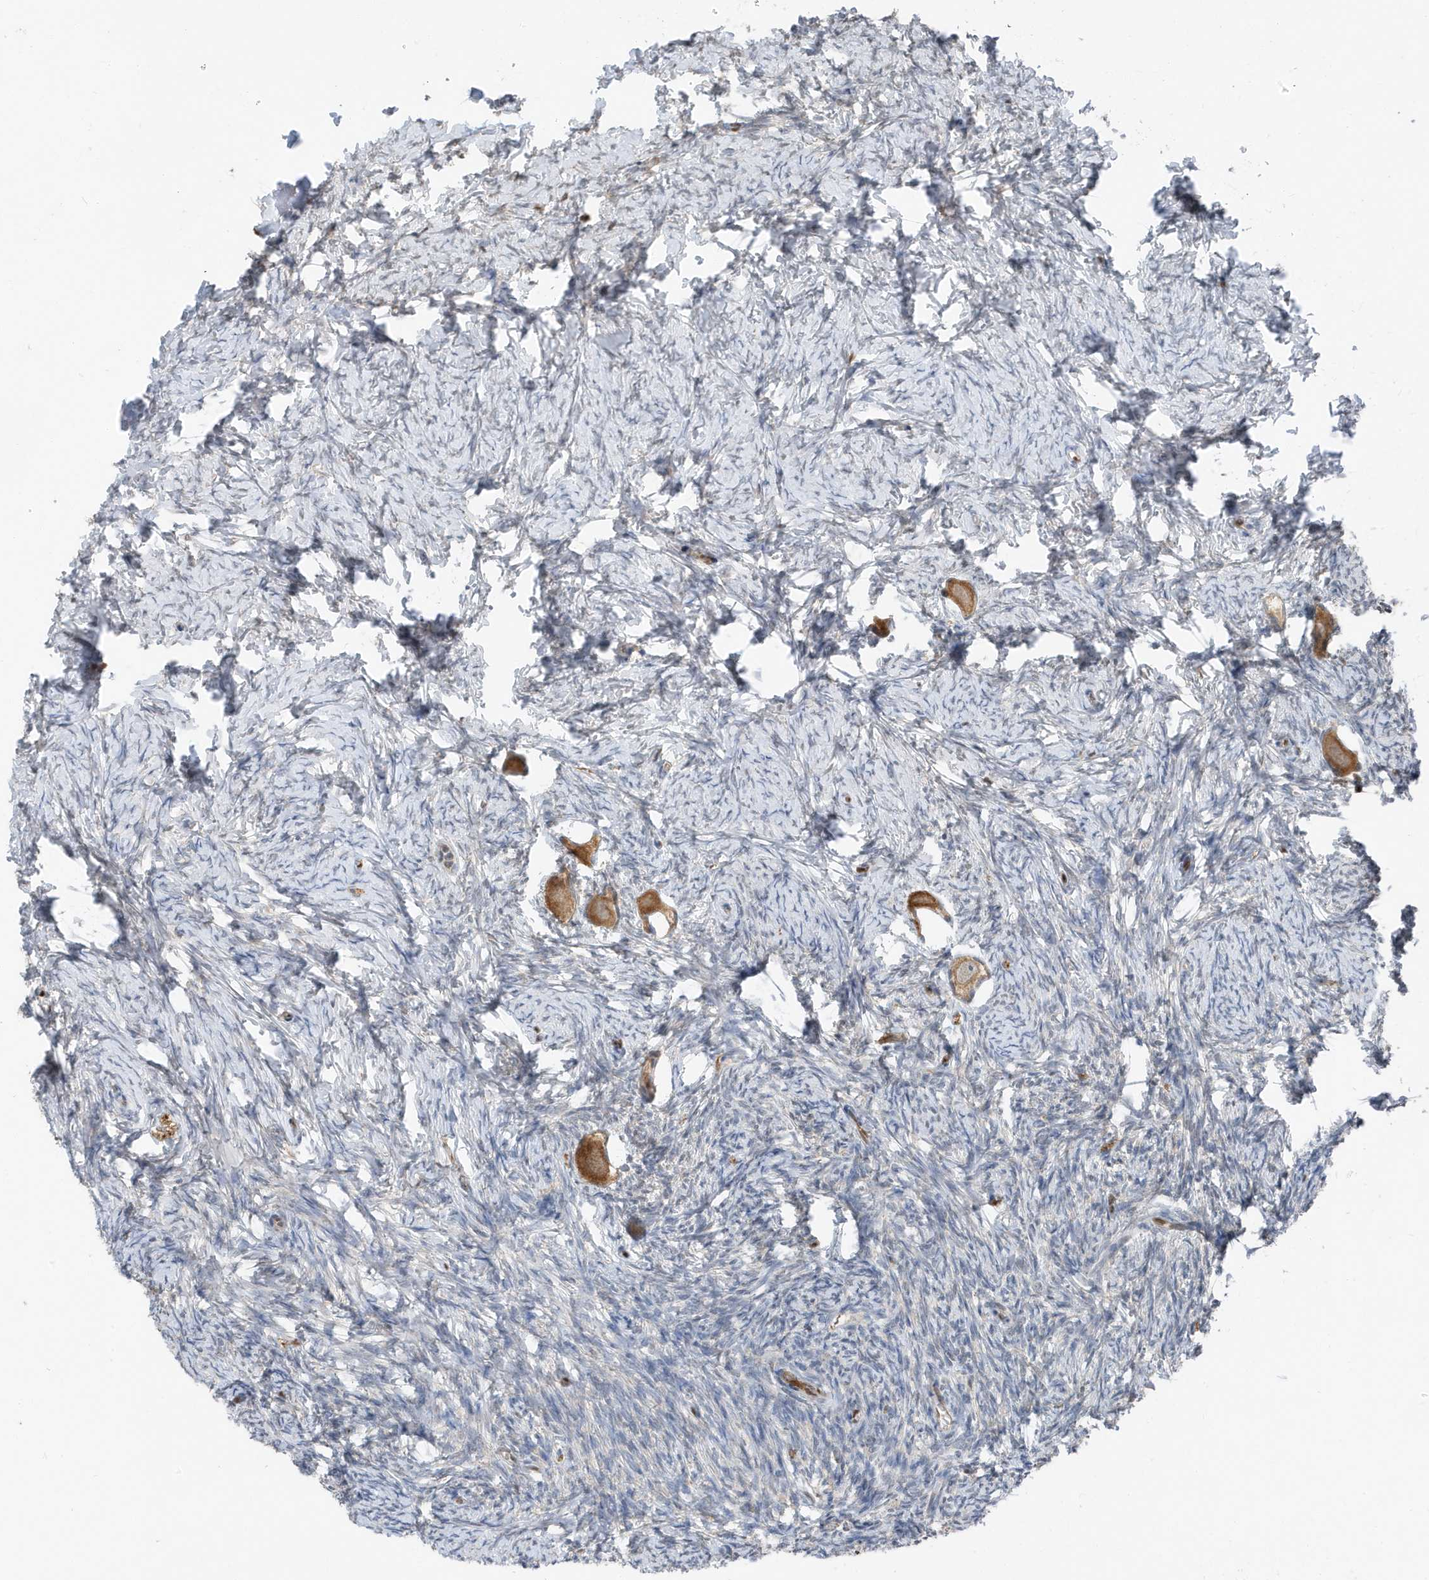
{"staining": {"intensity": "strong", "quantity": ">75%", "location": "cytoplasmic/membranous"}, "tissue": "ovary", "cell_type": "Follicle cells", "image_type": "normal", "snomed": [{"axis": "morphology", "description": "Normal tissue, NOS"}, {"axis": "topography", "description": "Ovary"}], "caption": "Immunohistochemical staining of normal human ovary displays >75% levels of strong cytoplasmic/membranous protein positivity in about >75% of follicle cells.", "gene": "NCOA7", "patient": {"sex": "female", "age": 27}}